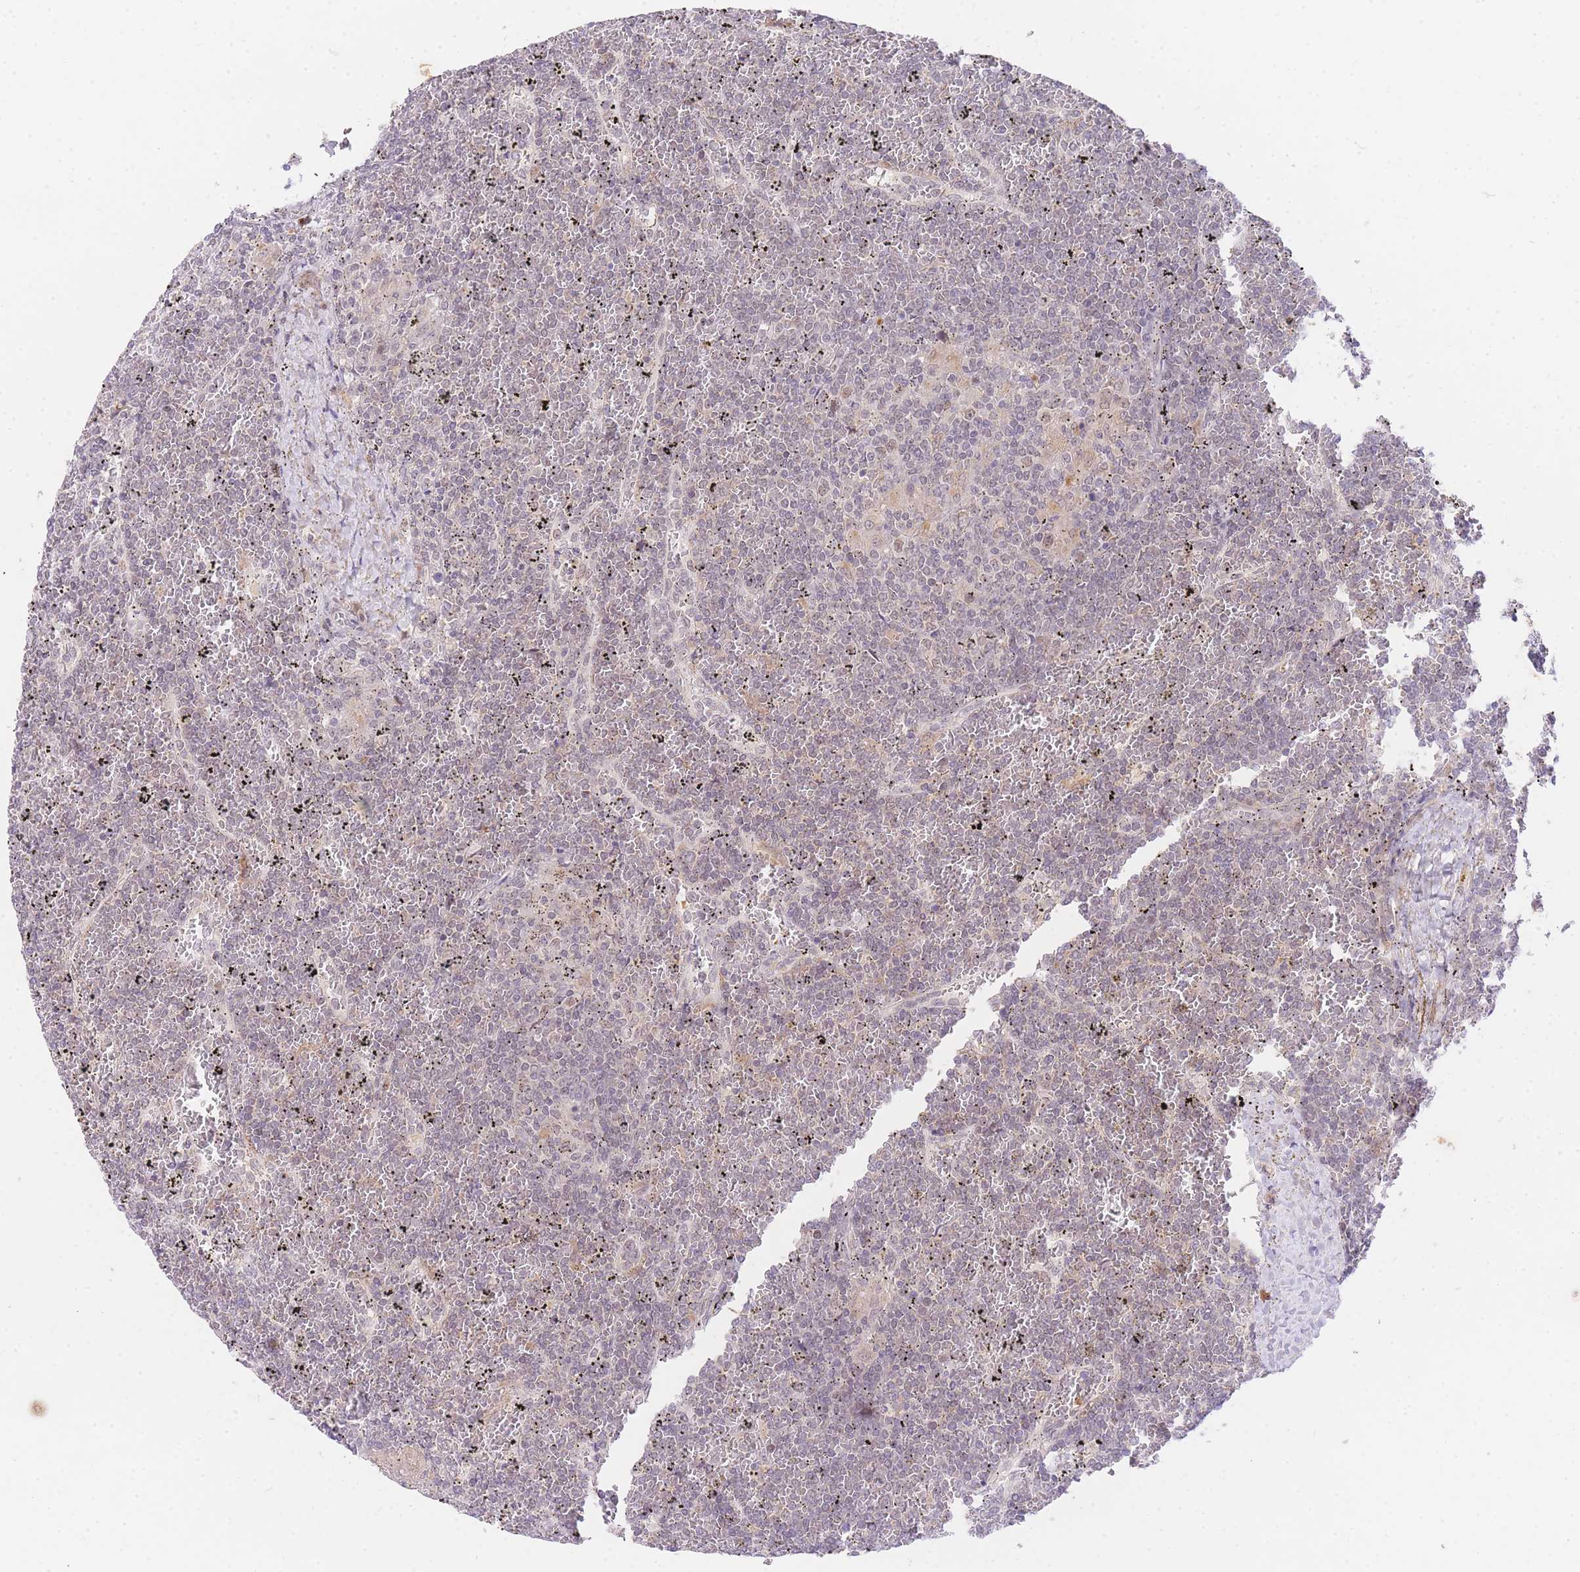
{"staining": {"intensity": "negative", "quantity": "none", "location": "none"}, "tissue": "lymphoma", "cell_type": "Tumor cells", "image_type": "cancer", "snomed": [{"axis": "morphology", "description": "Malignant lymphoma, non-Hodgkin's type, Low grade"}, {"axis": "topography", "description": "Spleen"}], "caption": "A high-resolution micrograph shows immunohistochemistry (IHC) staining of lymphoma, which demonstrates no significant staining in tumor cells.", "gene": "SLC25A33", "patient": {"sex": "female", "age": 19}}